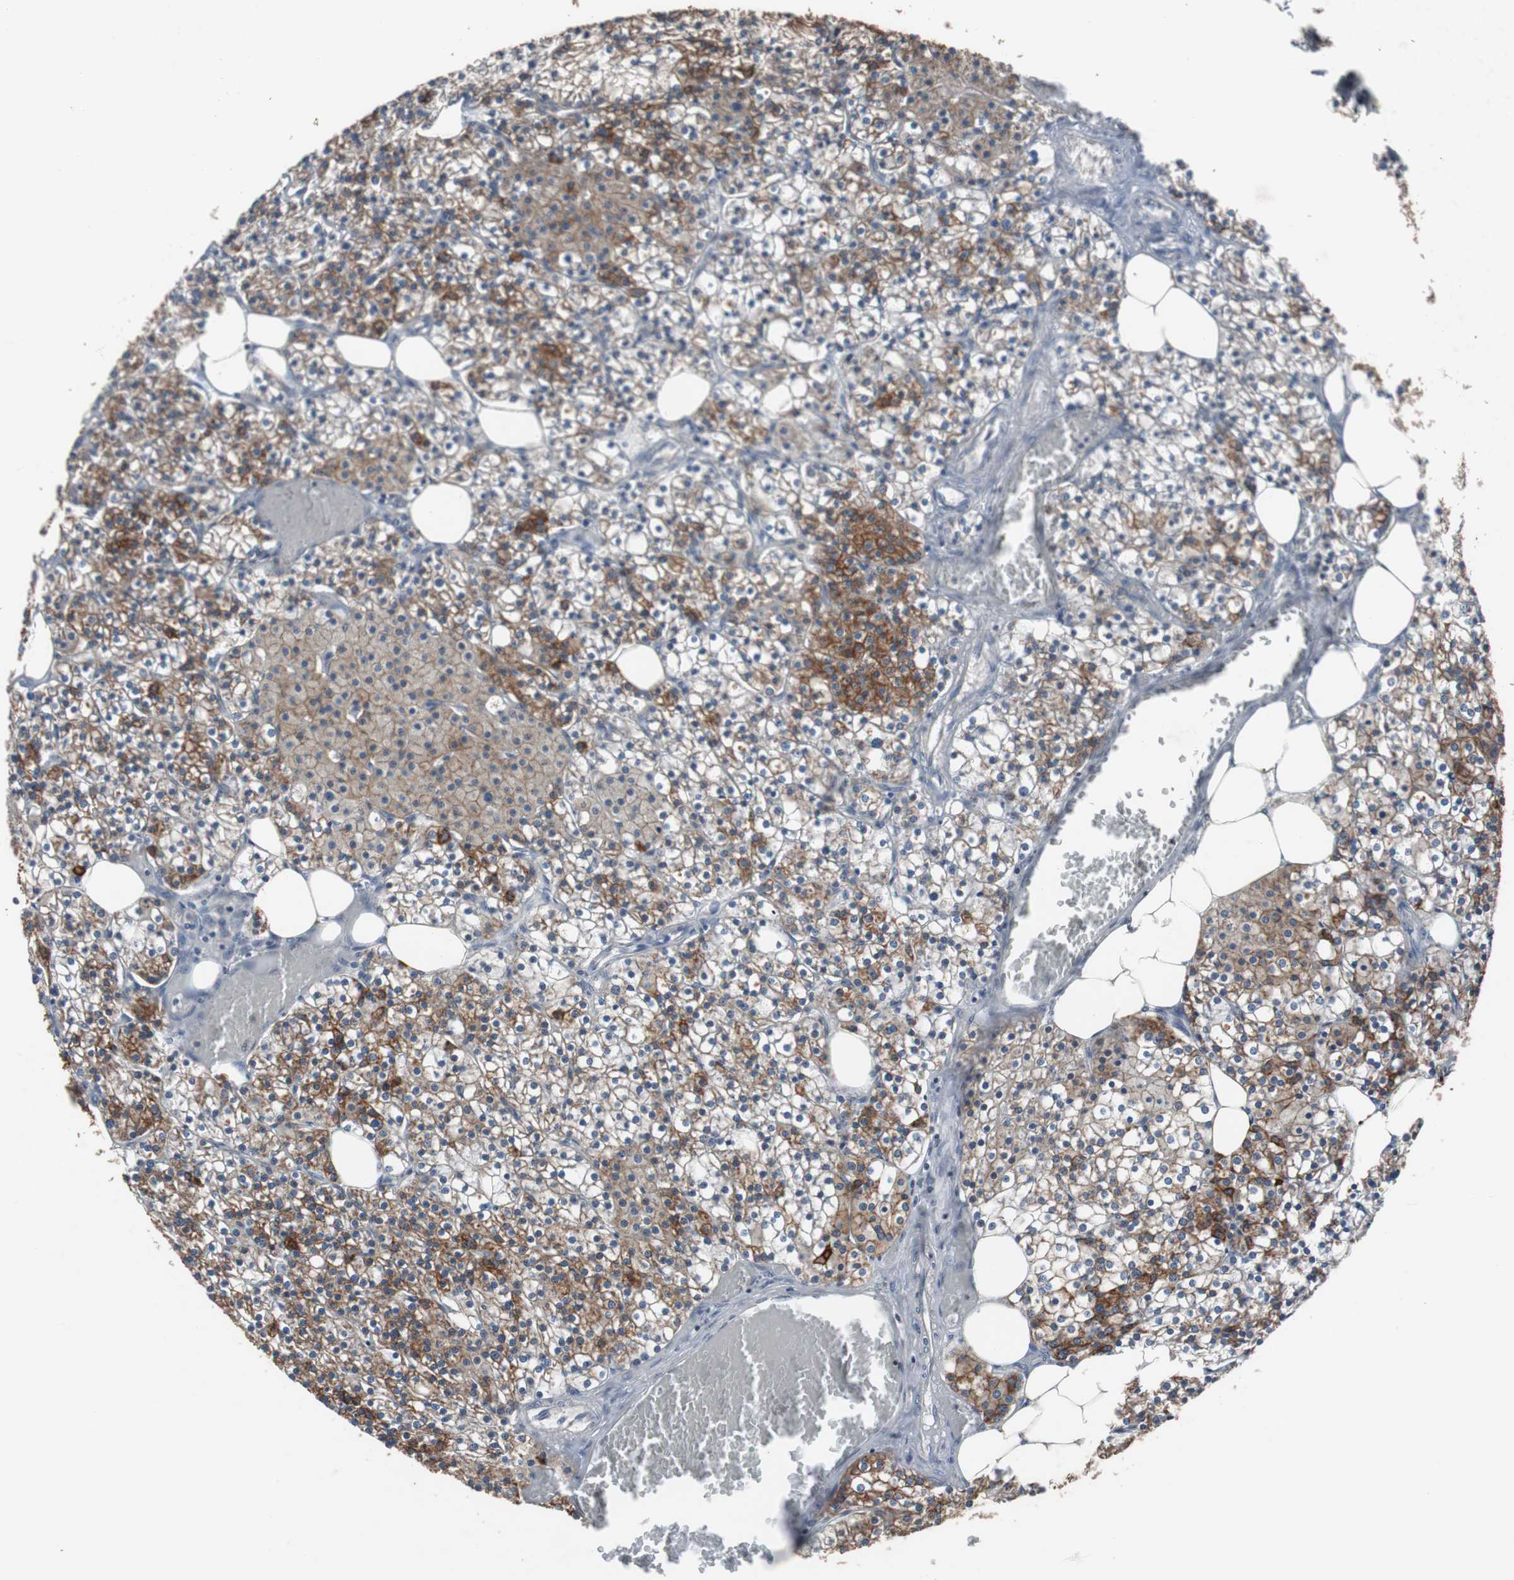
{"staining": {"intensity": "strong", "quantity": ">75%", "location": "cytoplasmic/membranous"}, "tissue": "parathyroid gland", "cell_type": "Glandular cells", "image_type": "normal", "snomed": [{"axis": "morphology", "description": "Normal tissue, NOS"}, {"axis": "topography", "description": "Parathyroid gland"}], "caption": "This is a micrograph of immunohistochemistry (IHC) staining of benign parathyroid gland, which shows strong staining in the cytoplasmic/membranous of glandular cells.", "gene": "USP10", "patient": {"sex": "female", "age": 63}}